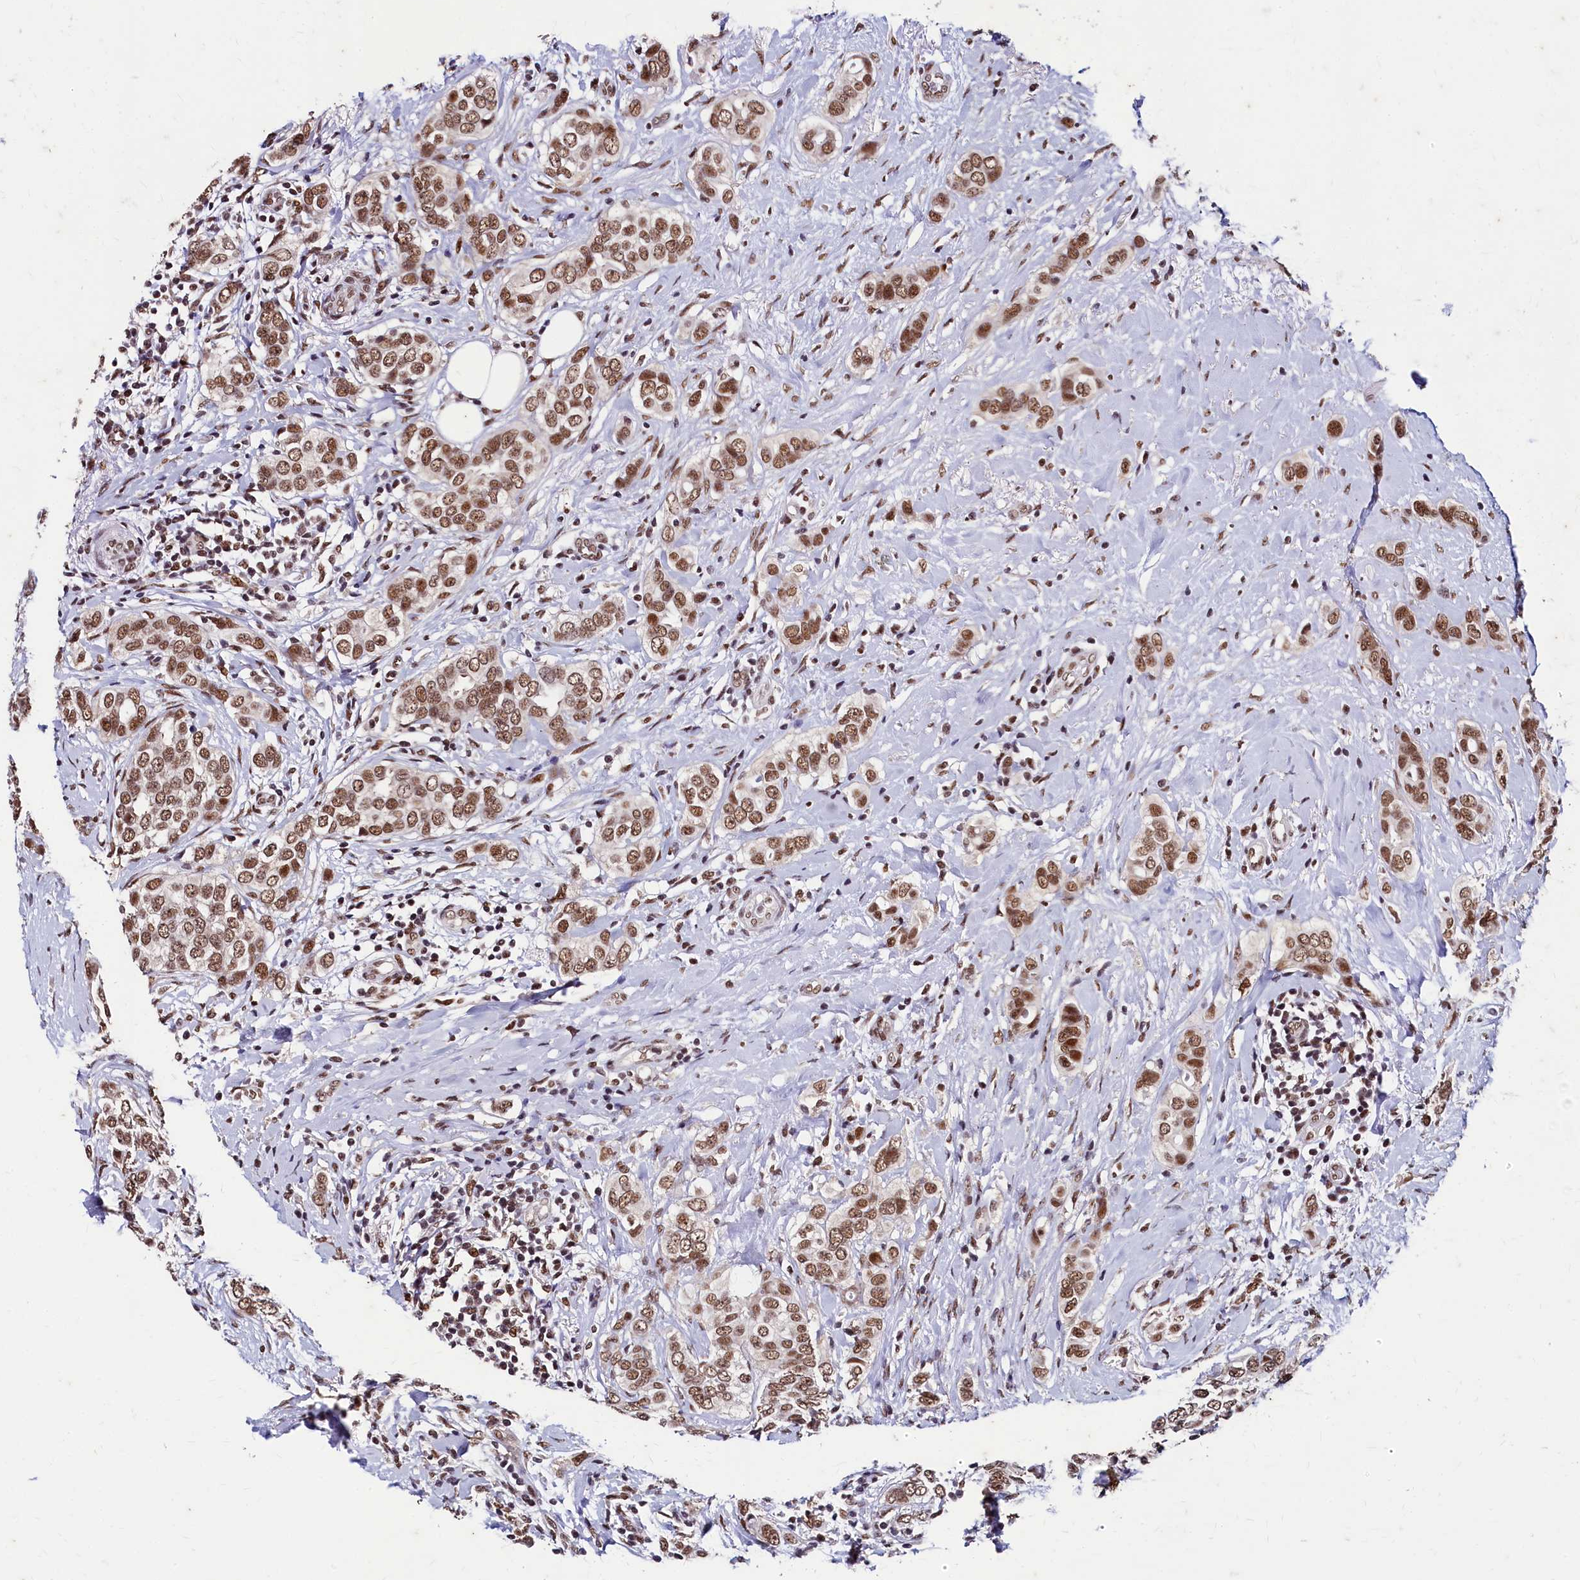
{"staining": {"intensity": "moderate", "quantity": ">75%", "location": "nuclear"}, "tissue": "breast cancer", "cell_type": "Tumor cells", "image_type": "cancer", "snomed": [{"axis": "morphology", "description": "Lobular carcinoma"}, {"axis": "topography", "description": "Breast"}], "caption": "Immunohistochemical staining of human breast cancer (lobular carcinoma) shows medium levels of moderate nuclear expression in approximately >75% of tumor cells.", "gene": "CPSF7", "patient": {"sex": "female", "age": 51}}